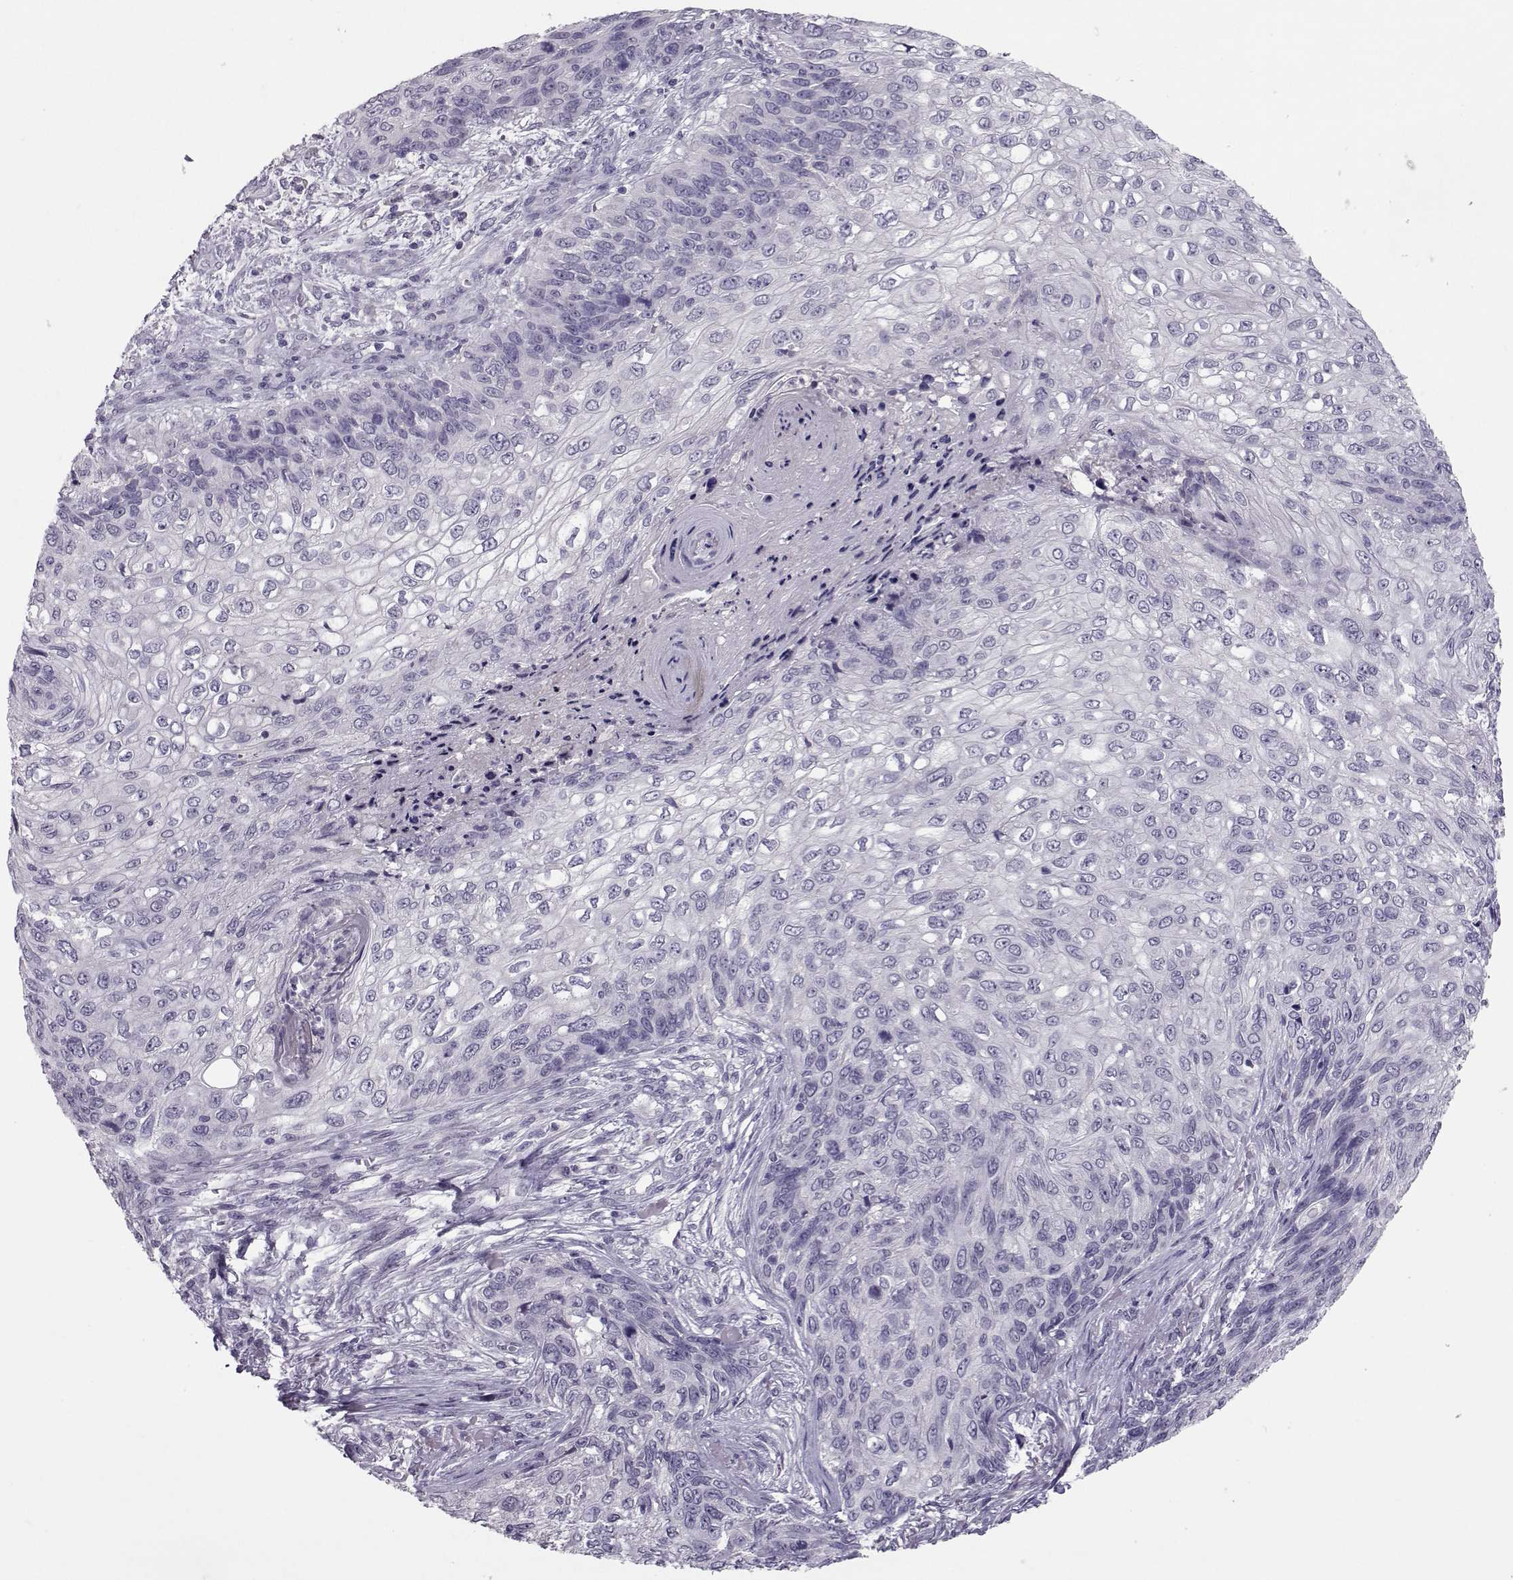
{"staining": {"intensity": "negative", "quantity": "none", "location": "none"}, "tissue": "skin cancer", "cell_type": "Tumor cells", "image_type": "cancer", "snomed": [{"axis": "morphology", "description": "Squamous cell carcinoma, NOS"}, {"axis": "topography", "description": "Skin"}], "caption": "Immunohistochemistry (IHC) histopathology image of neoplastic tissue: skin squamous cell carcinoma stained with DAB (3,3'-diaminobenzidine) displays no significant protein staining in tumor cells. (DAB immunohistochemistry visualized using brightfield microscopy, high magnification).", "gene": "ASRGL1", "patient": {"sex": "male", "age": 92}}